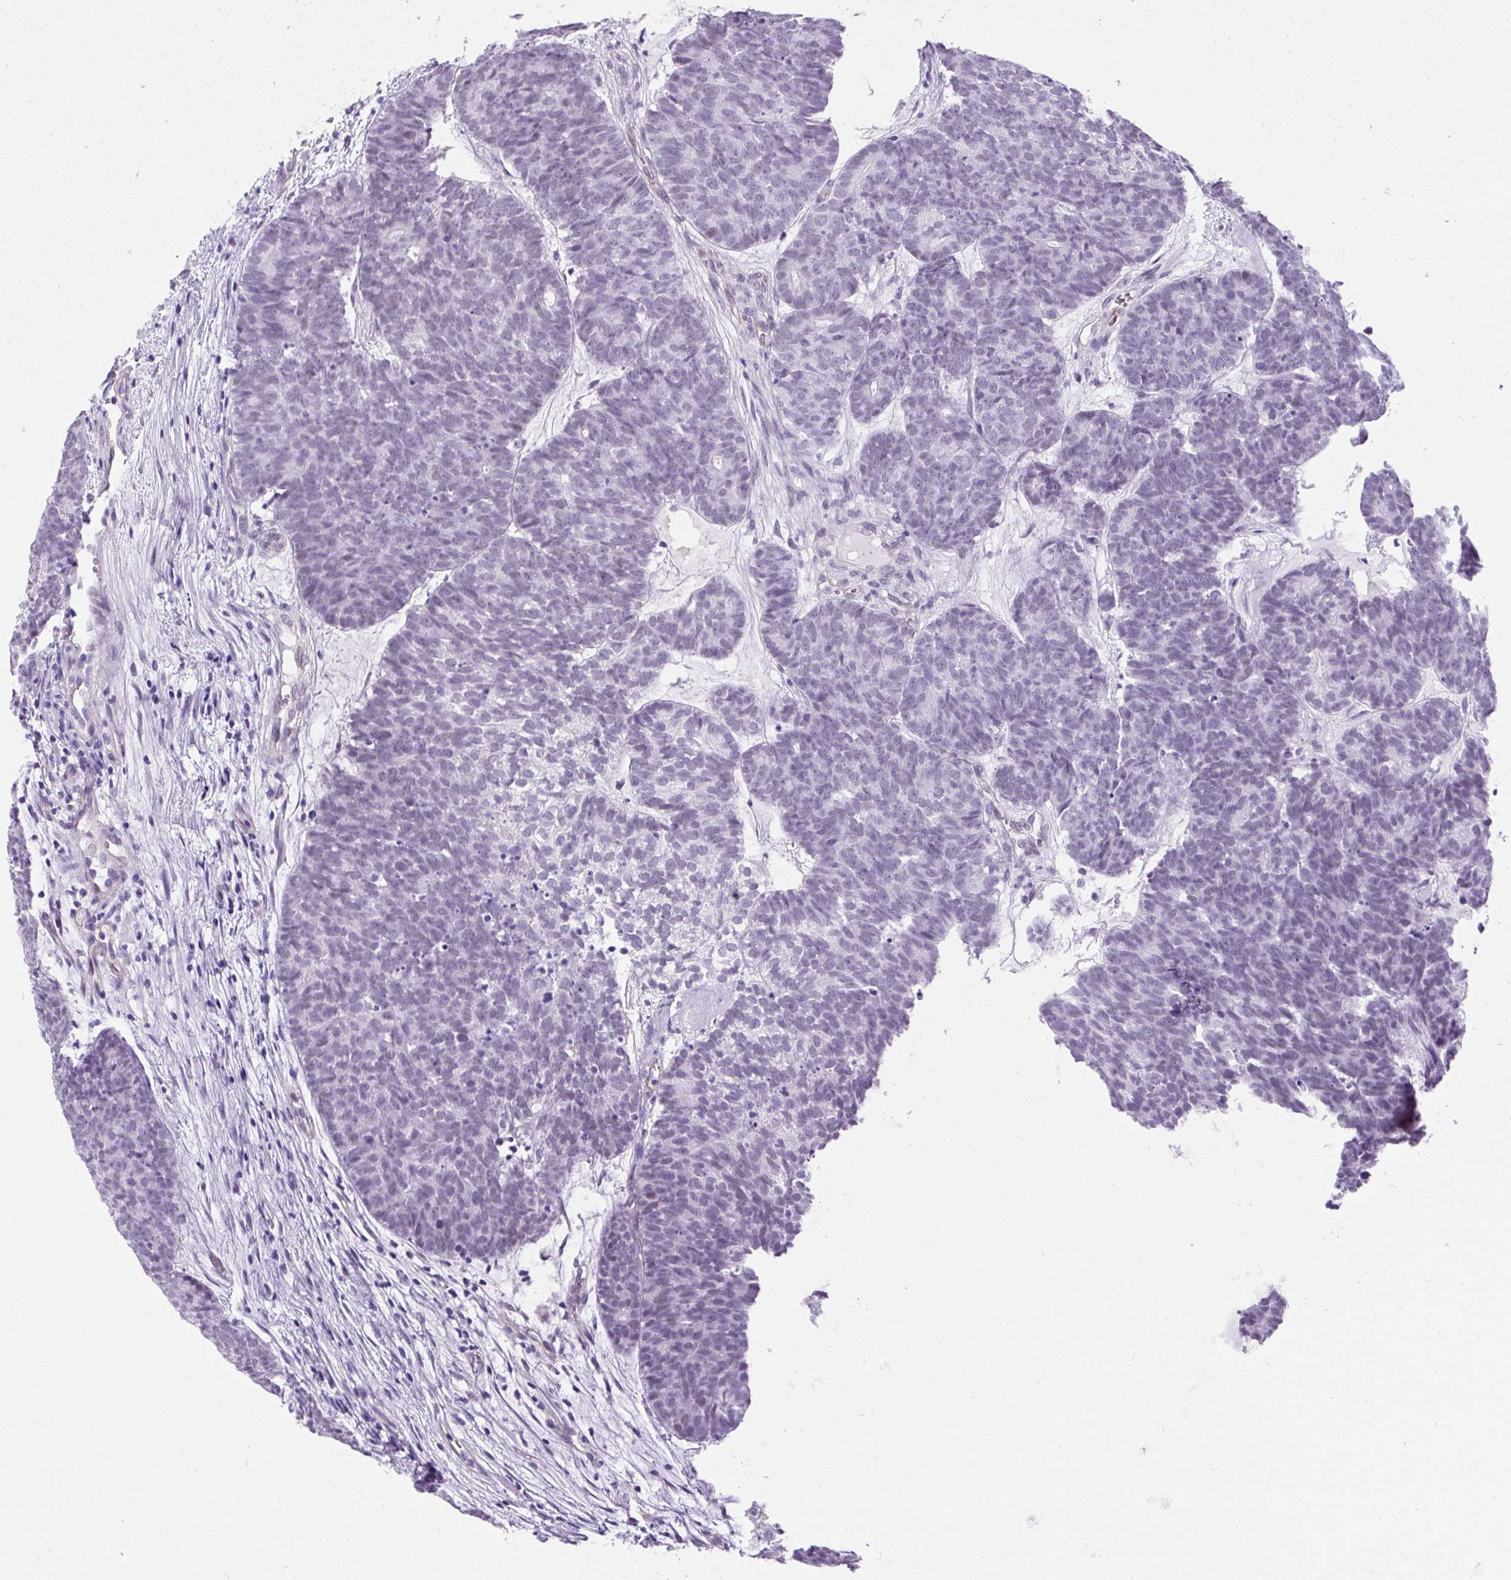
{"staining": {"intensity": "negative", "quantity": "none", "location": "none"}, "tissue": "head and neck cancer", "cell_type": "Tumor cells", "image_type": "cancer", "snomed": [{"axis": "morphology", "description": "Adenocarcinoma, NOS"}, {"axis": "topography", "description": "Head-Neck"}], "caption": "High power microscopy photomicrograph of an immunohistochemistry (IHC) histopathology image of head and neck cancer, revealing no significant staining in tumor cells. (Brightfield microscopy of DAB immunohistochemistry at high magnification).", "gene": "KRT12", "patient": {"sex": "female", "age": 81}}